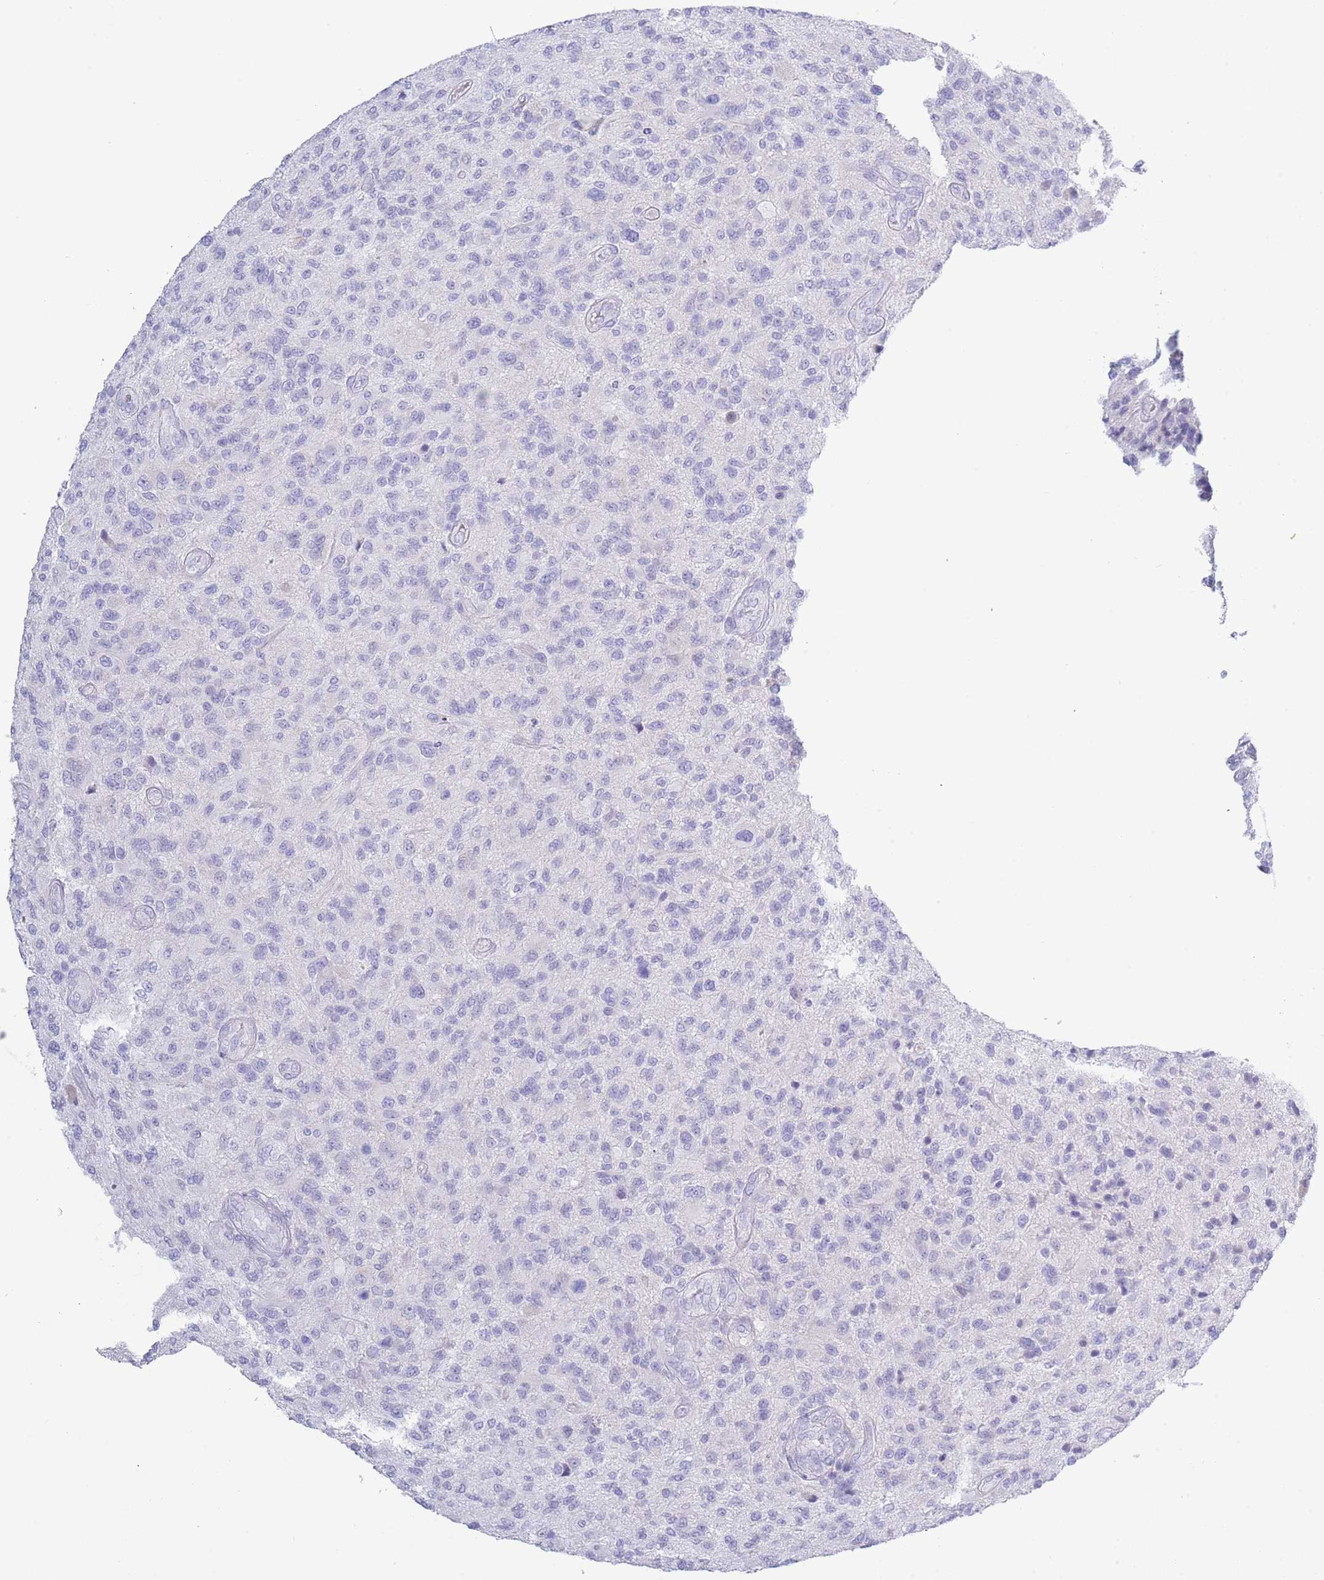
{"staining": {"intensity": "negative", "quantity": "none", "location": "none"}, "tissue": "glioma", "cell_type": "Tumor cells", "image_type": "cancer", "snomed": [{"axis": "morphology", "description": "Glioma, malignant, High grade"}, {"axis": "topography", "description": "Brain"}], "caption": "Immunohistochemistry (IHC) photomicrograph of human glioma stained for a protein (brown), which shows no staining in tumor cells.", "gene": "ACR", "patient": {"sex": "male", "age": 47}}